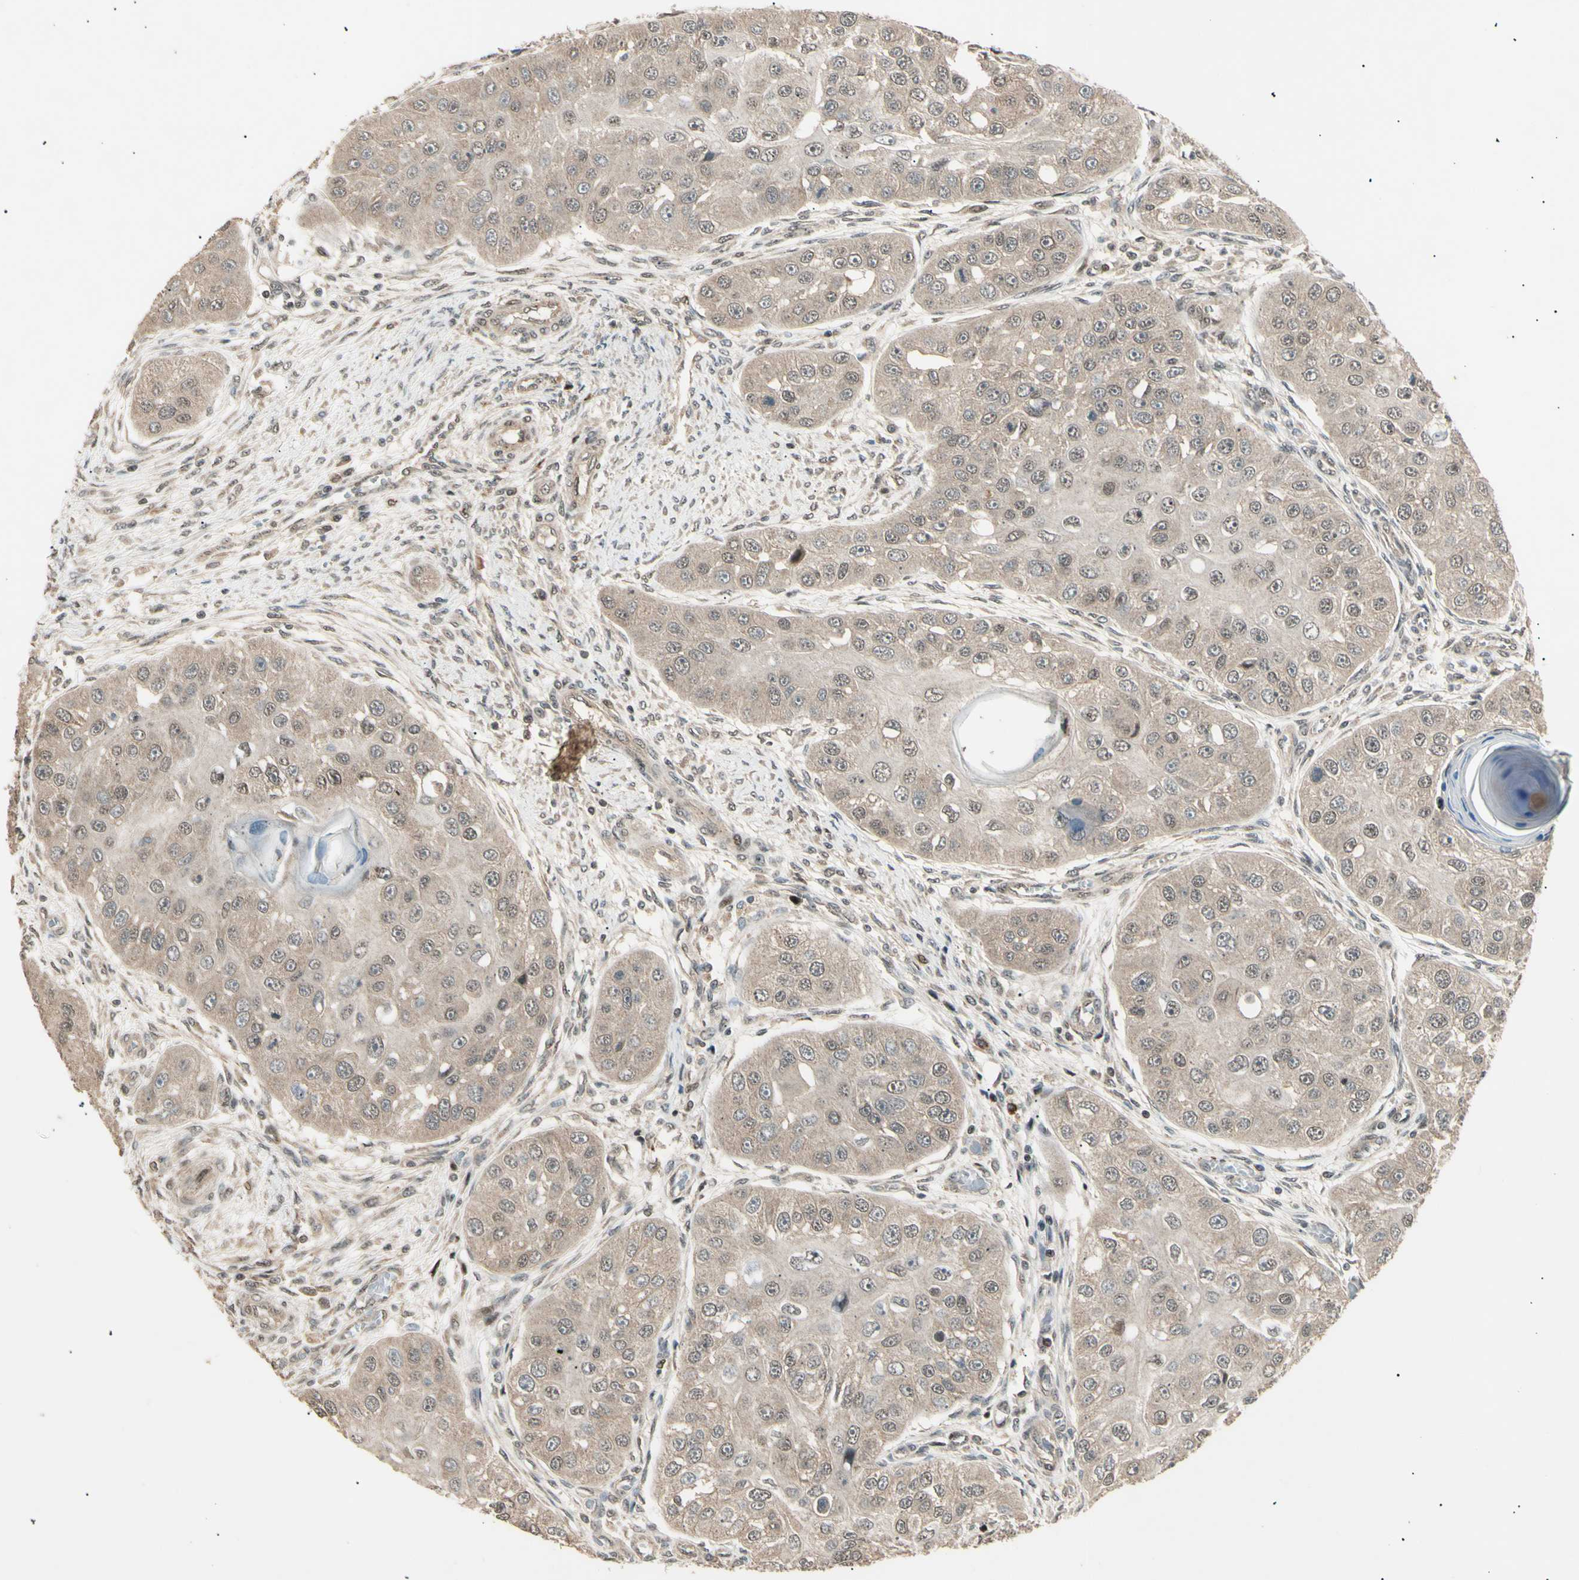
{"staining": {"intensity": "weak", "quantity": "25%-75%", "location": "cytoplasmic/membranous,nuclear"}, "tissue": "head and neck cancer", "cell_type": "Tumor cells", "image_type": "cancer", "snomed": [{"axis": "morphology", "description": "Normal tissue, NOS"}, {"axis": "morphology", "description": "Squamous cell carcinoma, NOS"}, {"axis": "topography", "description": "Skeletal muscle"}, {"axis": "topography", "description": "Head-Neck"}], "caption": "A brown stain shows weak cytoplasmic/membranous and nuclear positivity of a protein in squamous cell carcinoma (head and neck) tumor cells.", "gene": "NUAK2", "patient": {"sex": "male", "age": 51}}